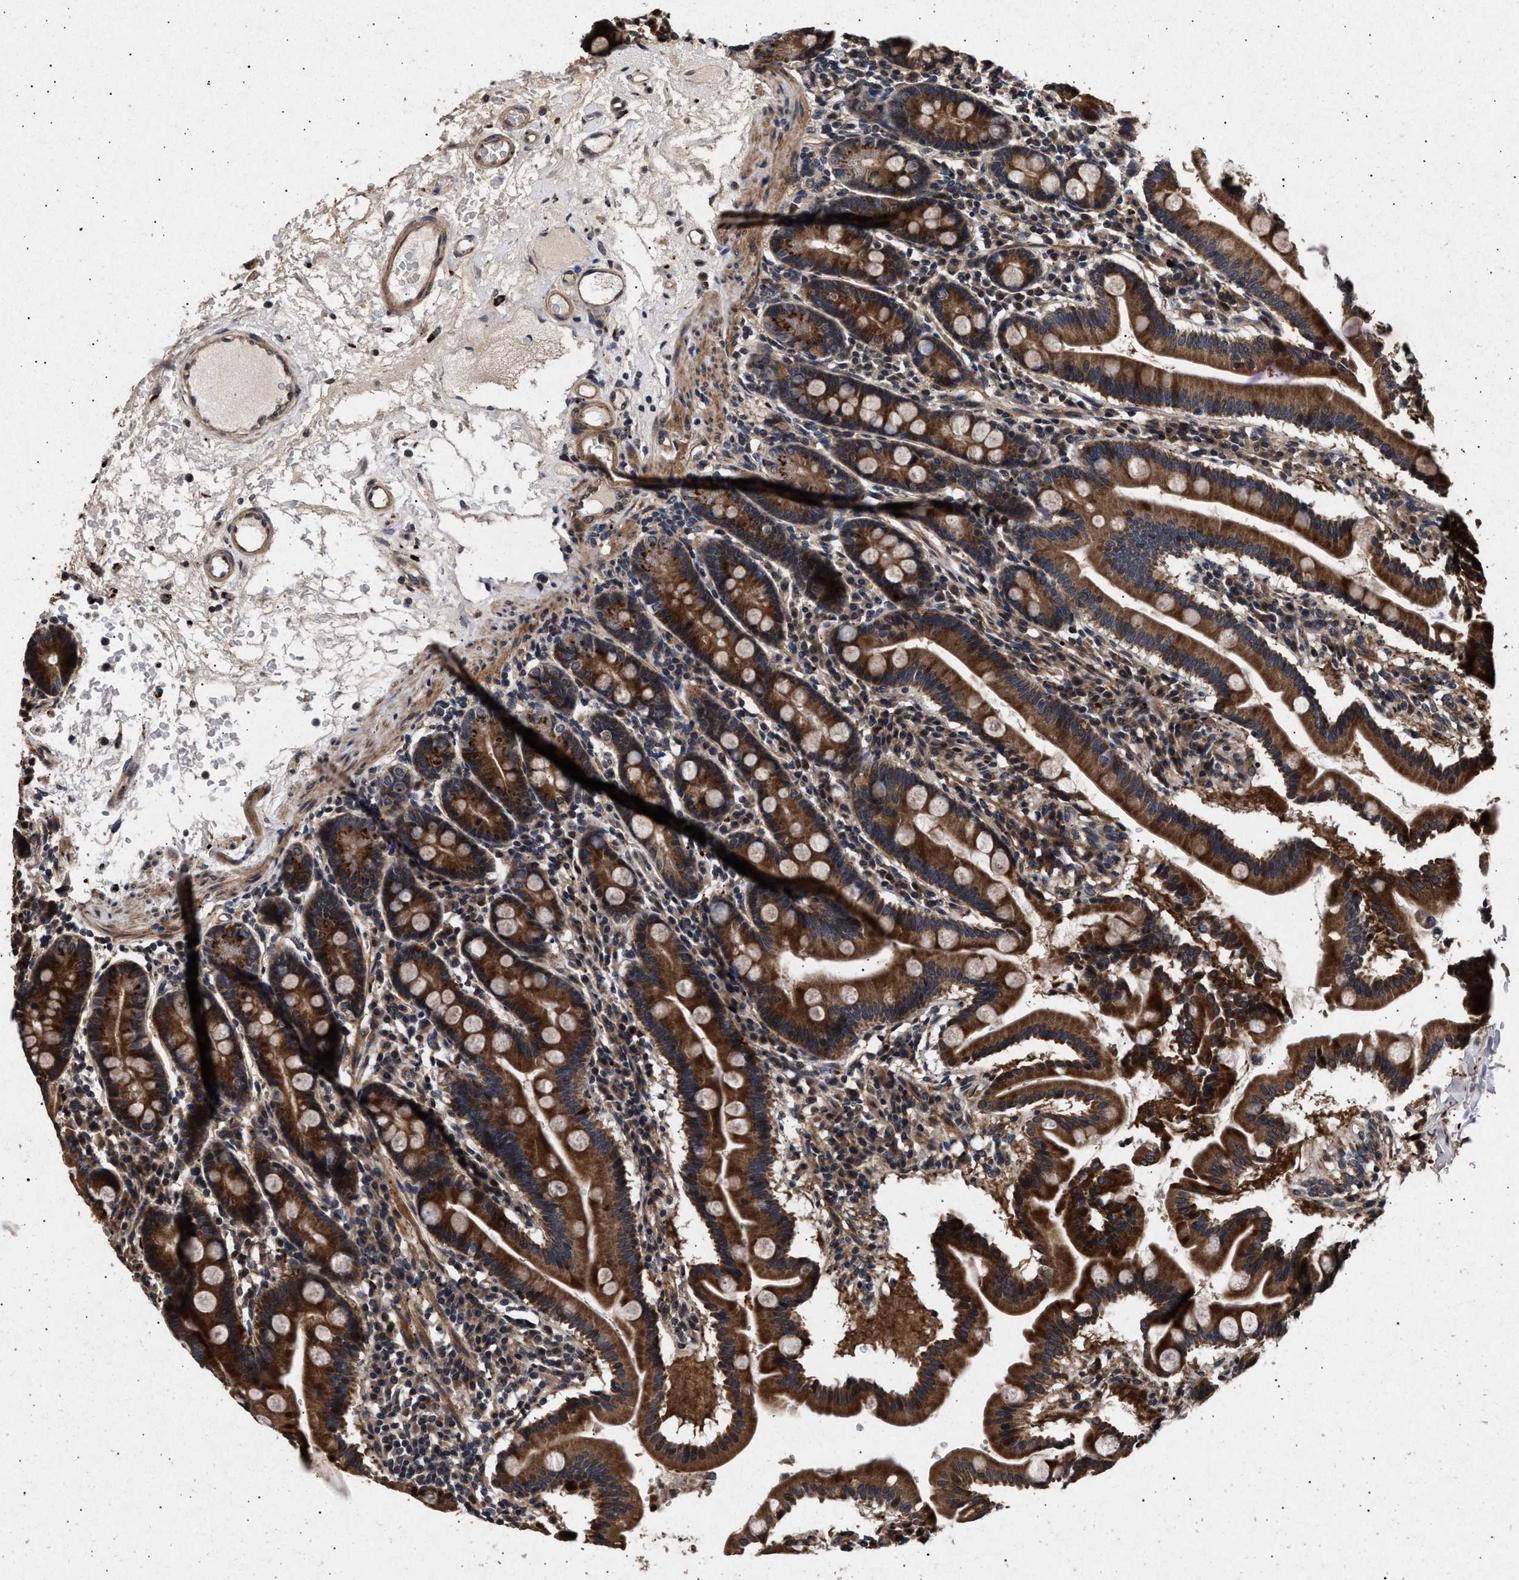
{"staining": {"intensity": "strong", "quantity": ">75%", "location": "cytoplasmic/membranous"}, "tissue": "duodenum", "cell_type": "Glandular cells", "image_type": "normal", "snomed": [{"axis": "morphology", "description": "Normal tissue, NOS"}, {"axis": "topography", "description": "Duodenum"}], "caption": "A brown stain highlights strong cytoplasmic/membranous expression of a protein in glandular cells of normal human duodenum.", "gene": "ITGB5", "patient": {"sex": "male", "age": 50}}